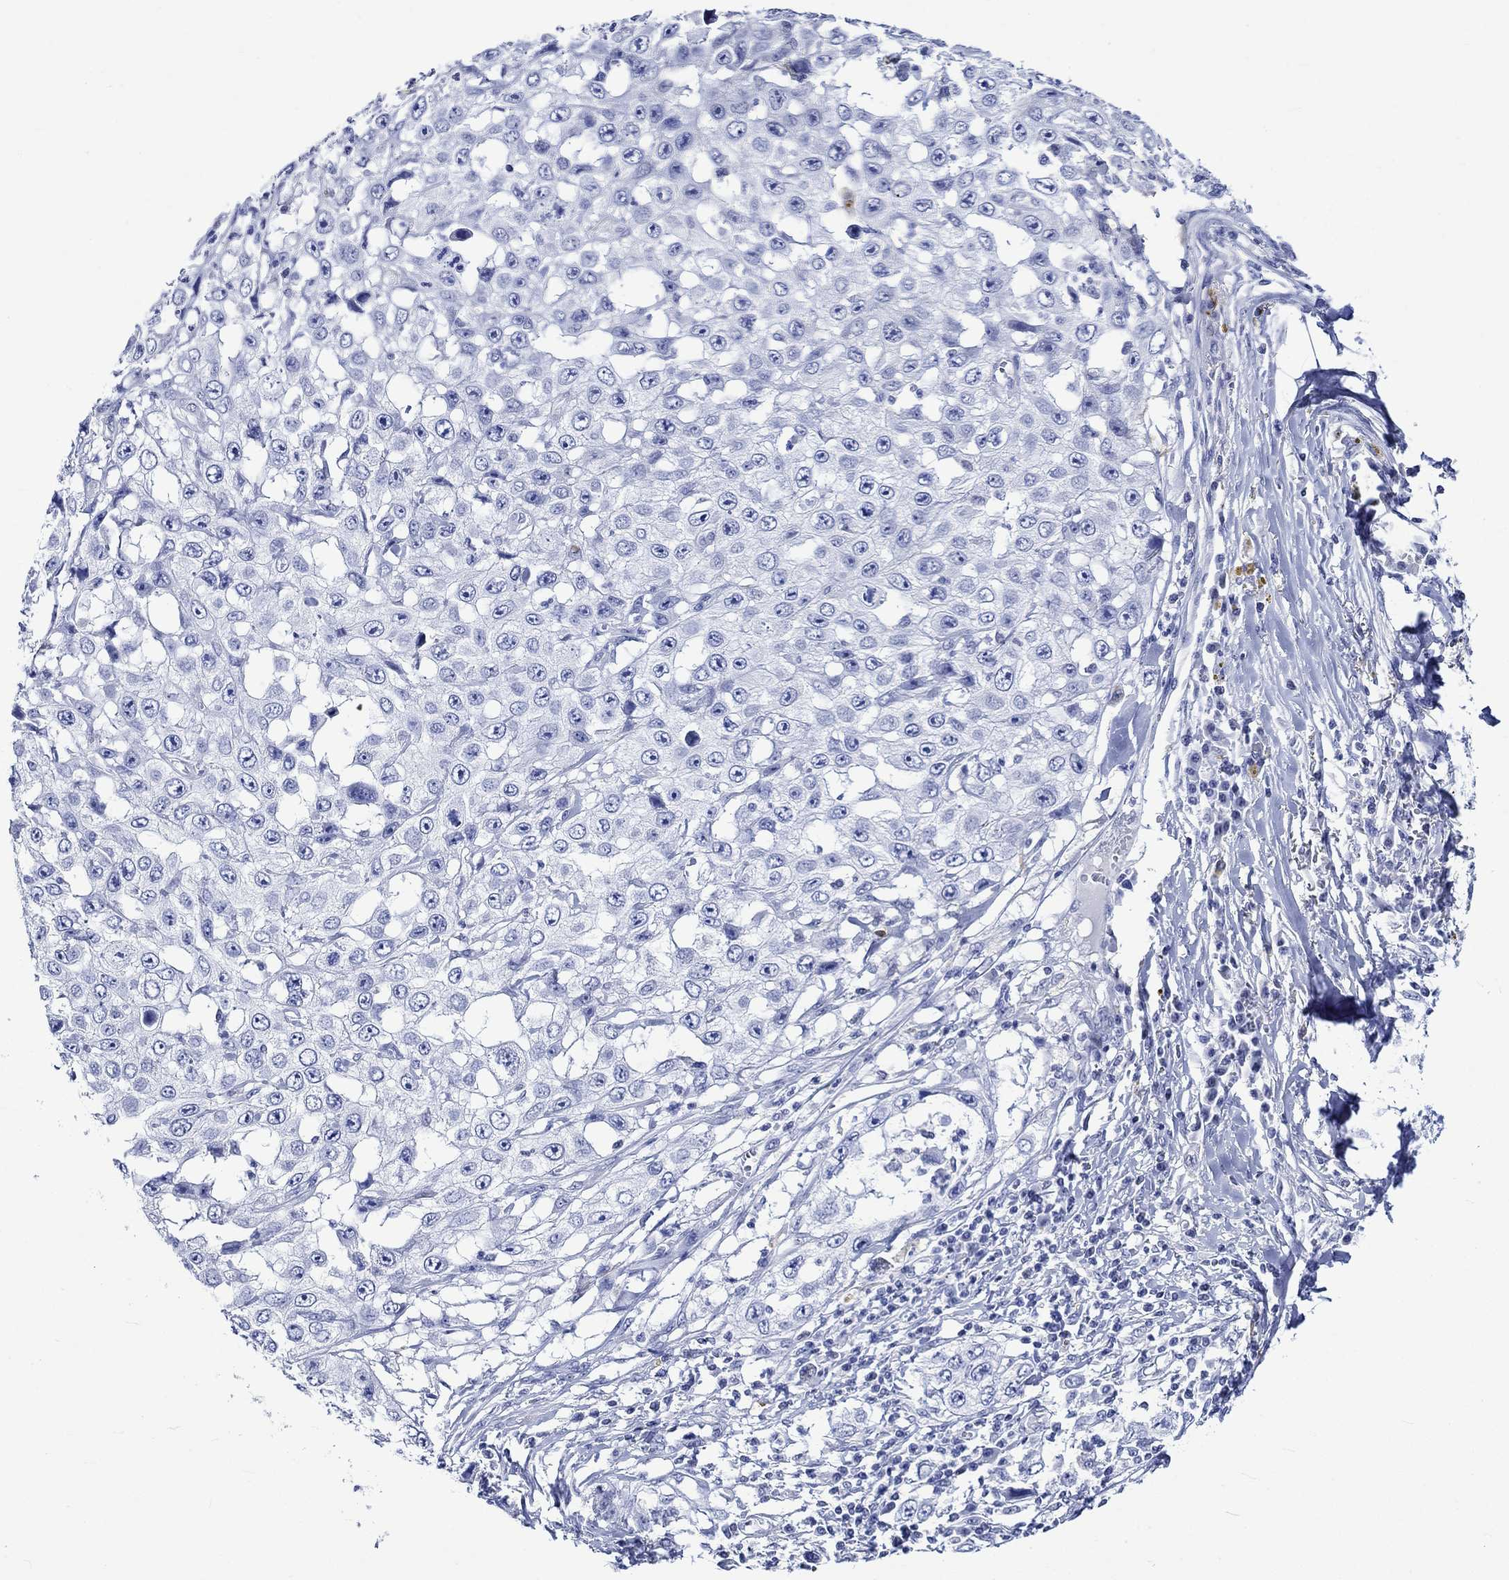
{"staining": {"intensity": "negative", "quantity": "none", "location": "none"}, "tissue": "skin cancer", "cell_type": "Tumor cells", "image_type": "cancer", "snomed": [{"axis": "morphology", "description": "Squamous cell carcinoma, NOS"}, {"axis": "topography", "description": "Skin"}], "caption": "Skin cancer was stained to show a protein in brown. There is no significant expression in tumor cells.", "gene": "CRYAB", "patient": {"sex": "male", "age": 82}}